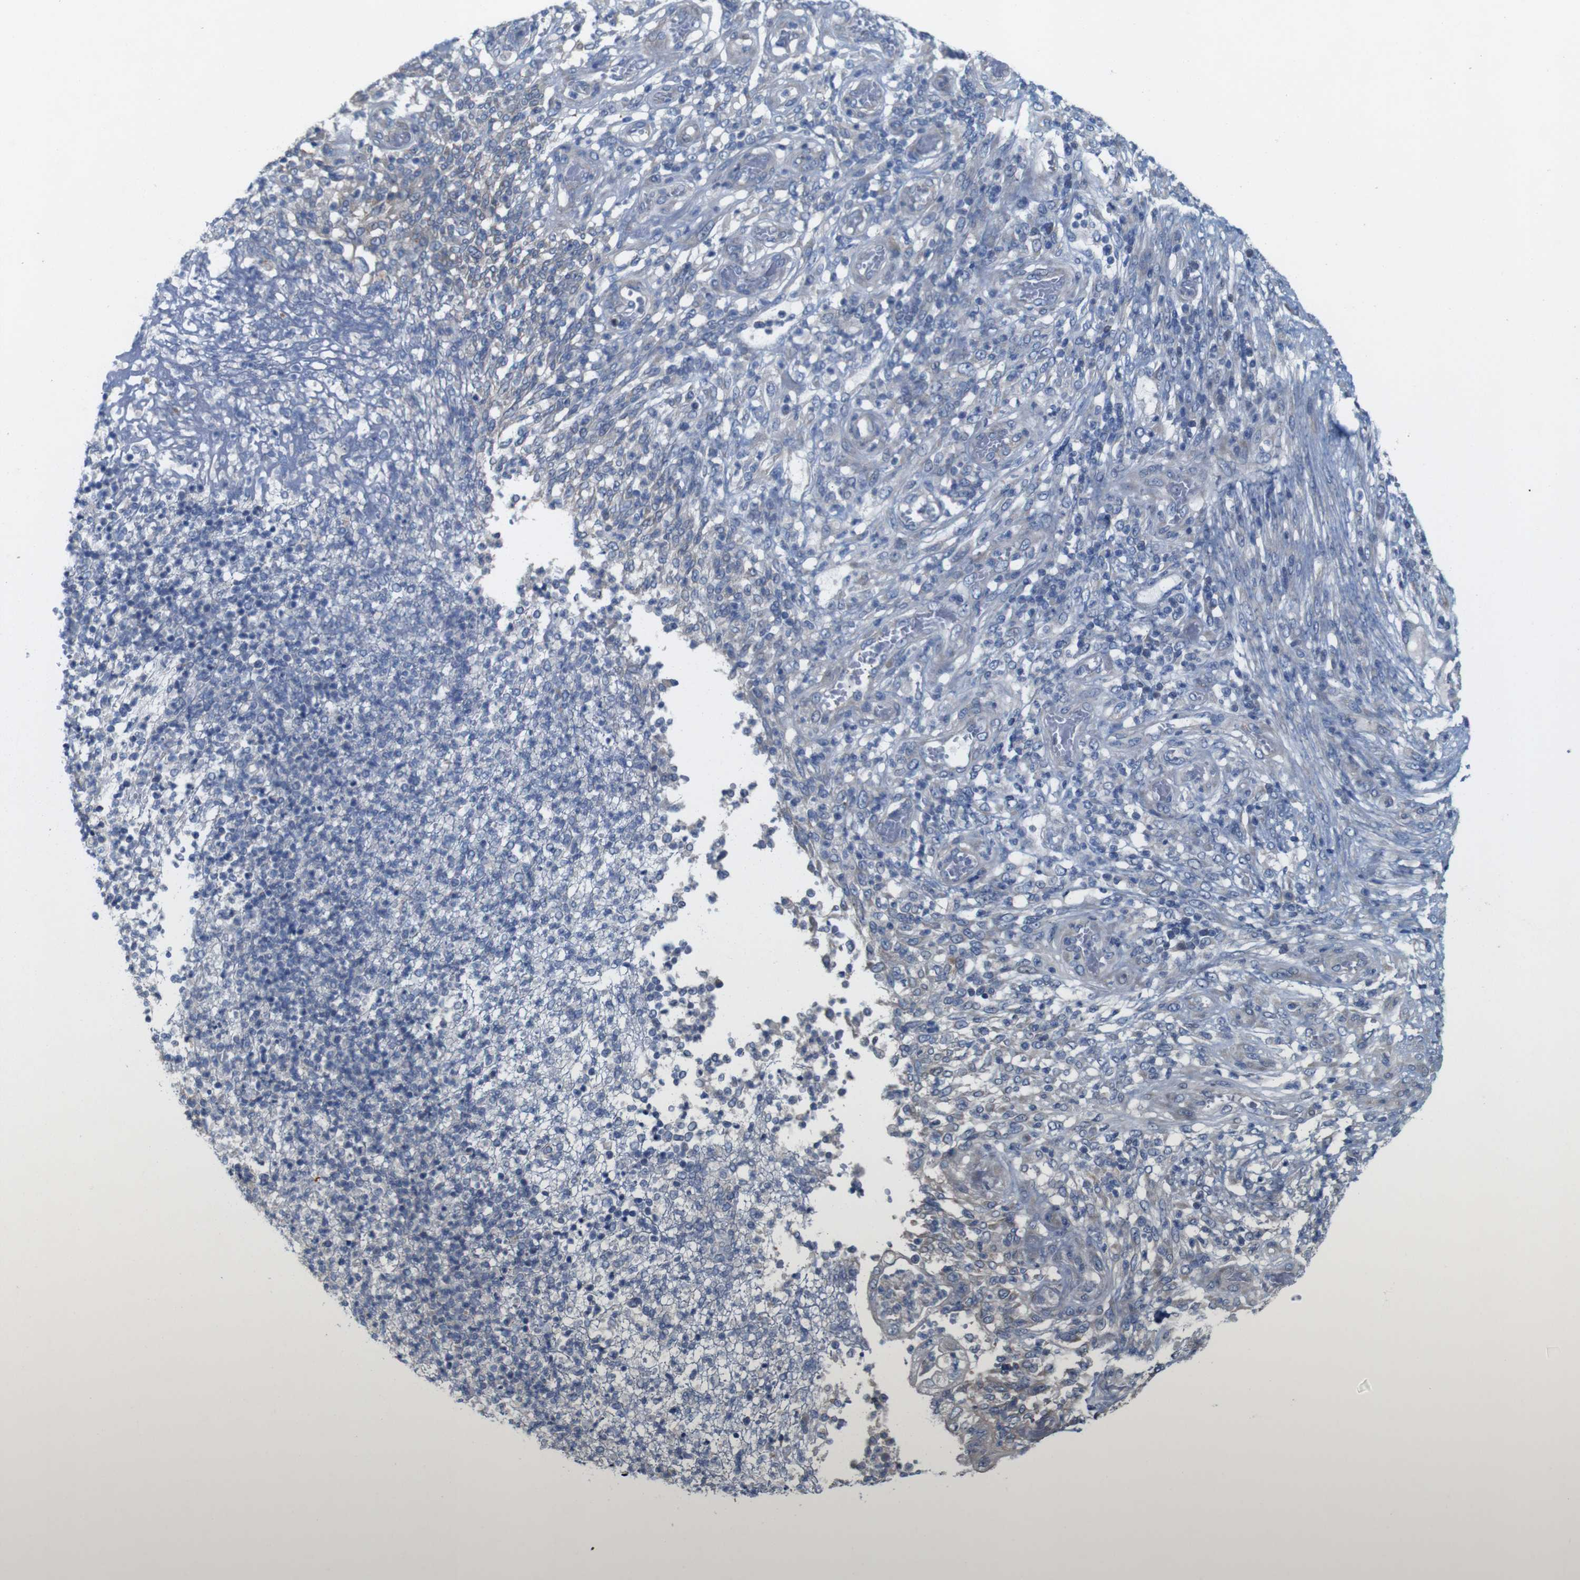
{"staining": {"intensity": "negative", "quantity": "none", "location": "none"}, "tissue": "stomach cancer", "cell_type": "Tumor cells", "image_type": "cancer", "snomed": [{"axis": "morphology", "description": "Adenocarcinoma, NOS"}, {"axis": "topography", "description": "Stomach"}], "caption": "Stomach adenocarcinoma was stained to show a protein in brown. There is no significant expression in tumor cells.", "gene": "MYEOV", "patient": {"sex": "female", "age": 73}}